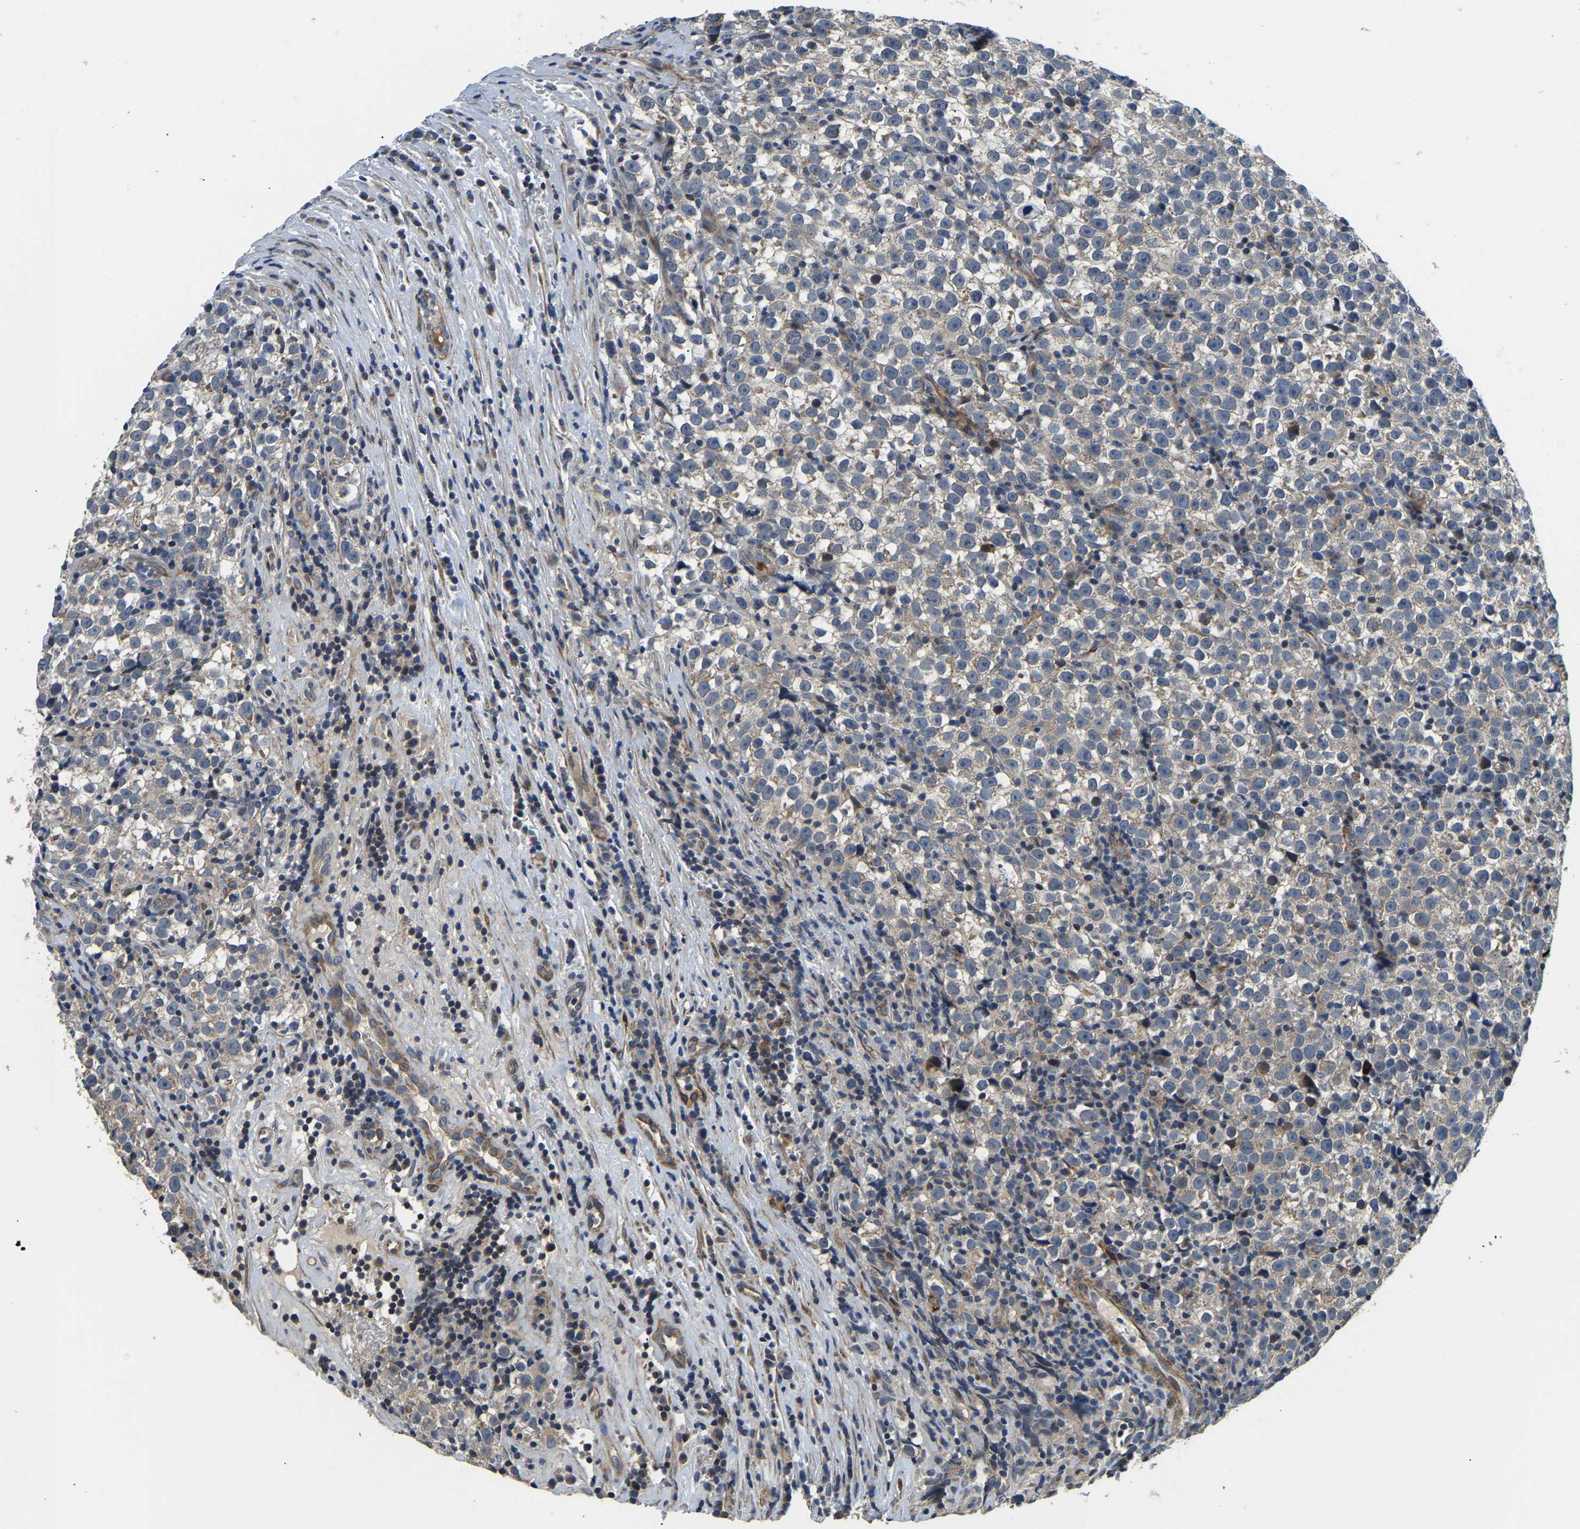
{"staining": {"intensity": "weak", "quantity": "25%-75%", "location": "cytoplasmic/membranous"}, "tissue": "testis cancer", "cell_type": "Tumor cells", "image_type": "cancer", "snomed": [{"axis": "morphology", "description": "Normal tissue, NOS"}, {"axis": "morphology", "description": "Seminoma, NOS"}, {"axis": "topography", "description": "Testis"}], "caption": "DAB immunohistochemical staining of testis cancer demonstrates weak cytoplasmic/membranous protein staining in approximately 25%-75% of tumor cells.", "gene": "RNF39", "patient": {"sex": "male", "age": 43}}